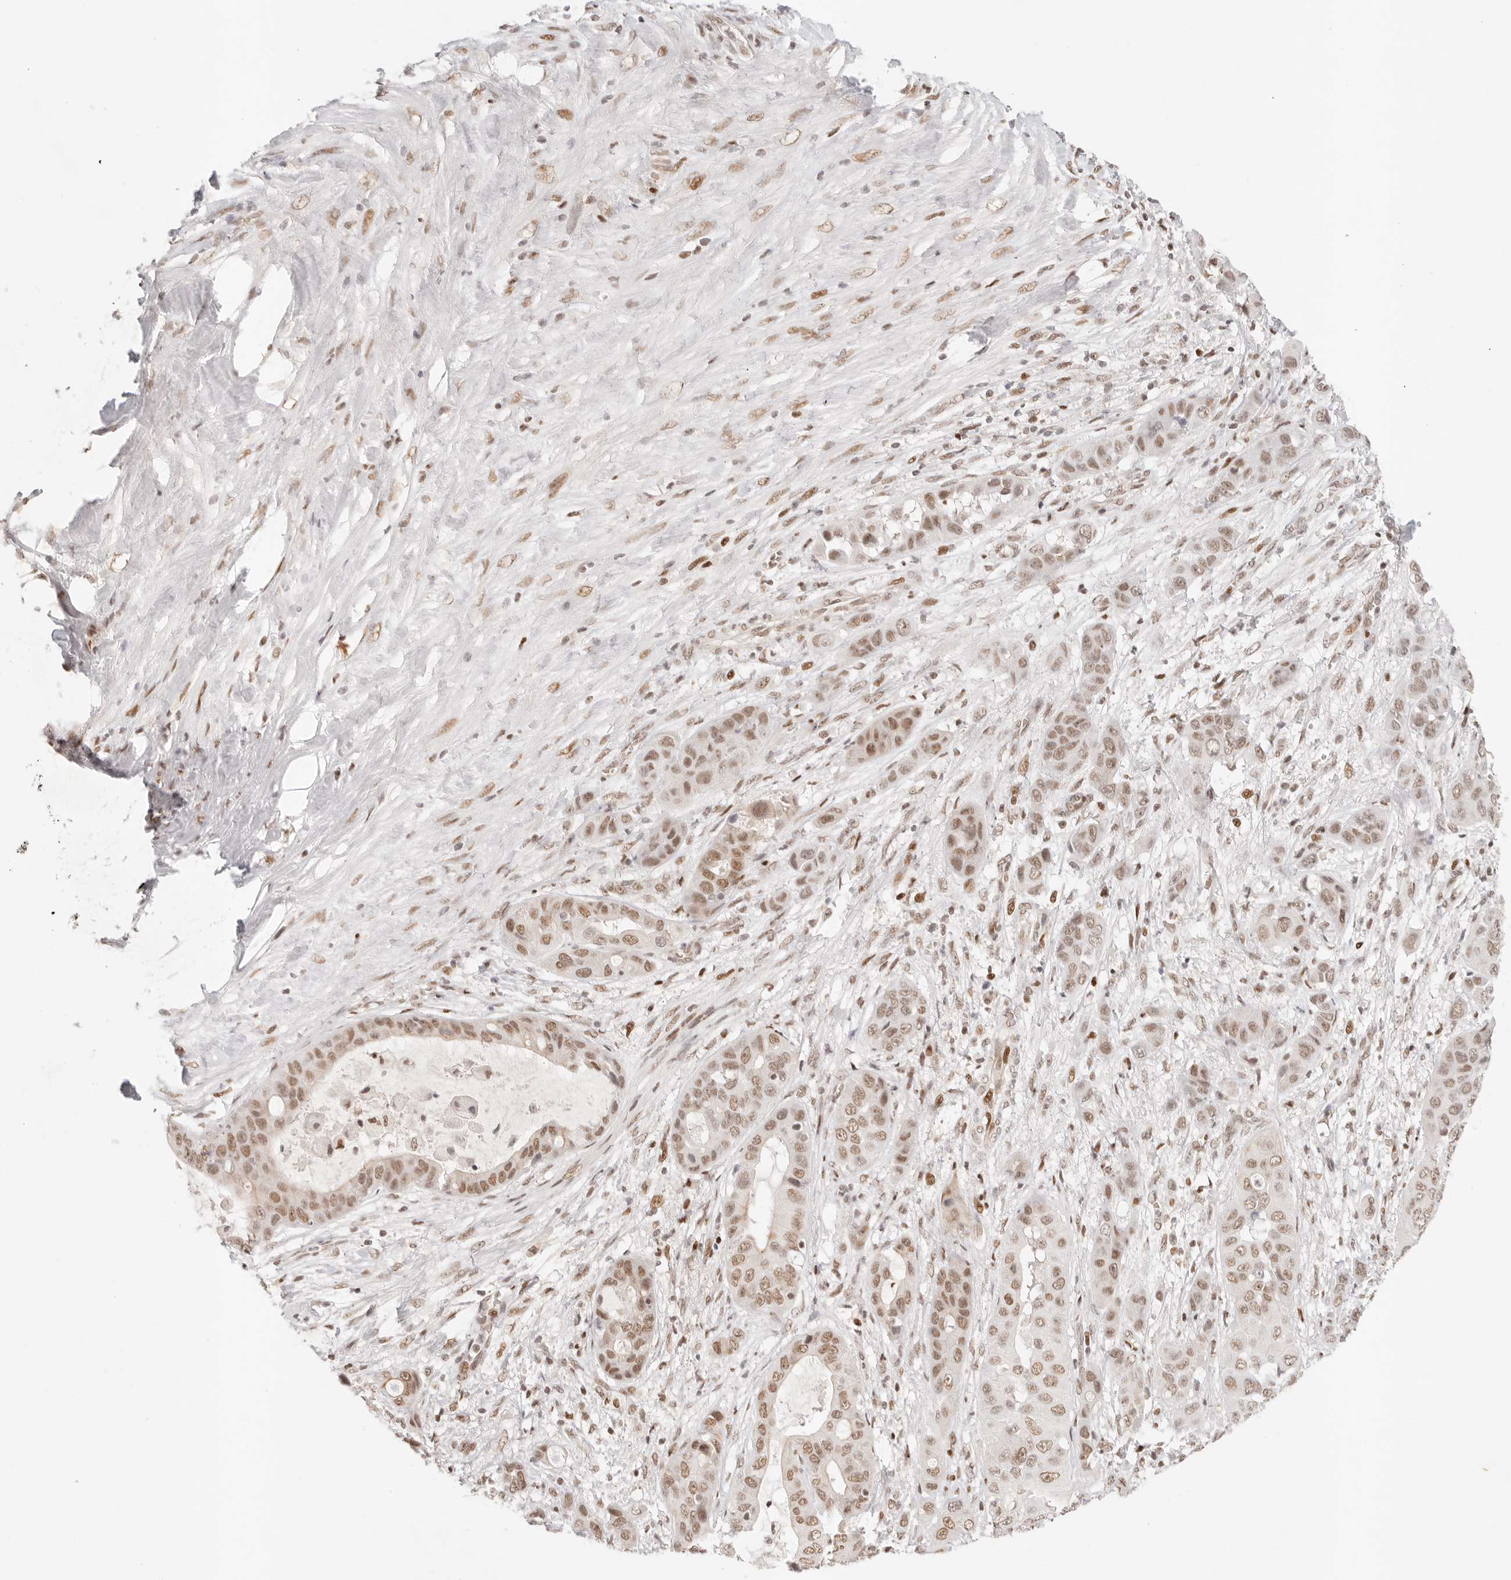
{"staining": {"intensity": "moderate", "quantity": ">75%", "location": "nuclear"}, "tissue": "liver cancer", "cell_type": "Tumor cells", "image_type": "cancer", "snomed": [{"axis": "morphology", "description": "Cholangiocarcinoma"}, {"axis": "topography", "description": "Liver"}], "caption": "Immunohistochemistry of human liver cancer (cholangiocarcinoma) displays medium levels of moderate nuclear expression in approximately >75% of tumor cells.", "gene": "HOXC5", "patient": {"sex": "female", "age": 52}}